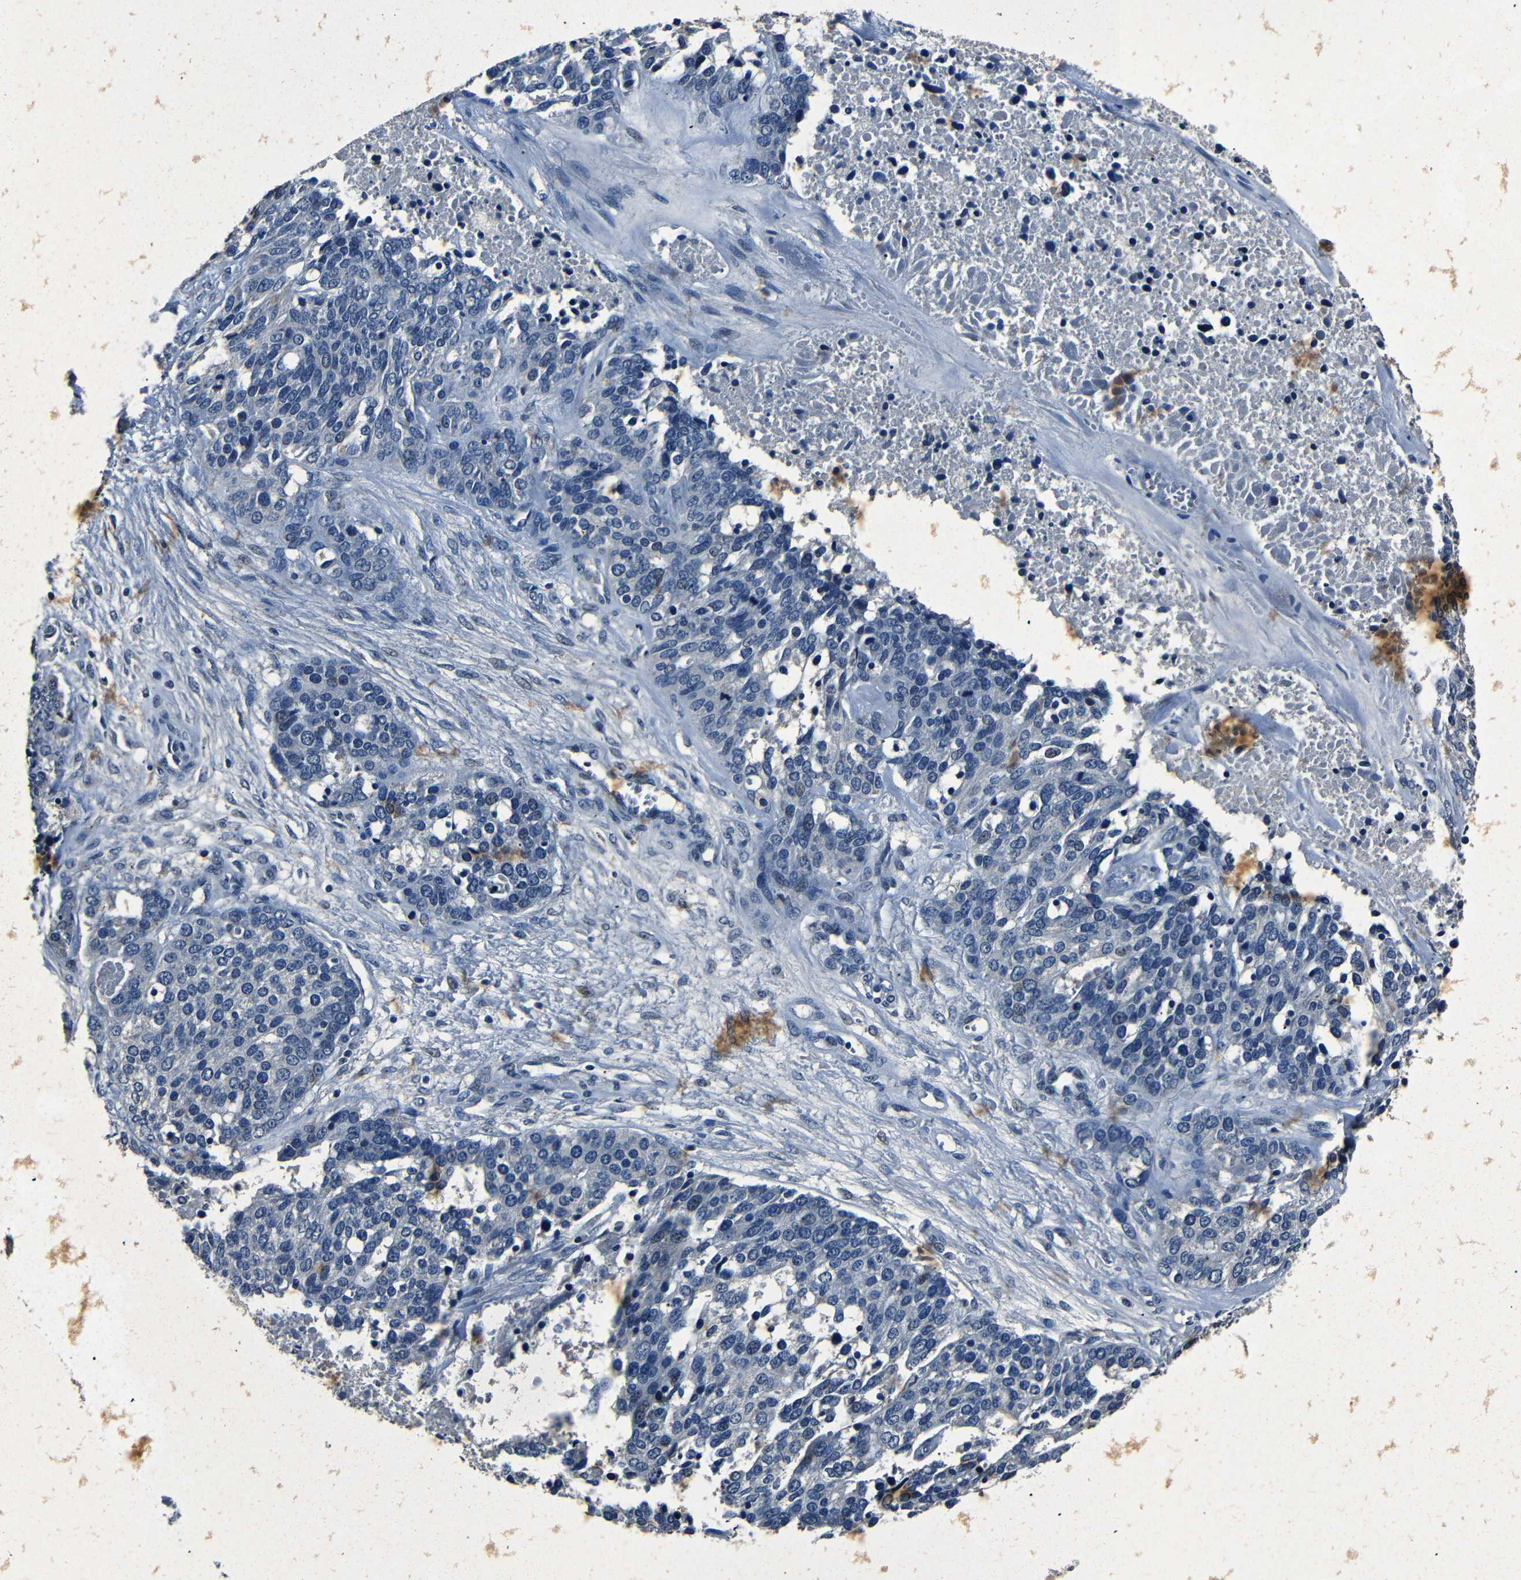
{"staining": {"intensity": "negative", "quantity": "none", "location": "none"}, "tissue": "ovarian cancer", "cell_type": "Tumor cells", "image_type": "cancer", "snomed": [{"axis": "morphology", "description": "Cystadenocarcinoma, serous, NOS"}, {"axis": "topography", "description": "Ovary"}], "caption": "Tumor cells show no significant protein expression in ovarian serous cystadenocarcinoma.", "gene": "NCMAP", "patient": {"sex": "female", "age": 44}}